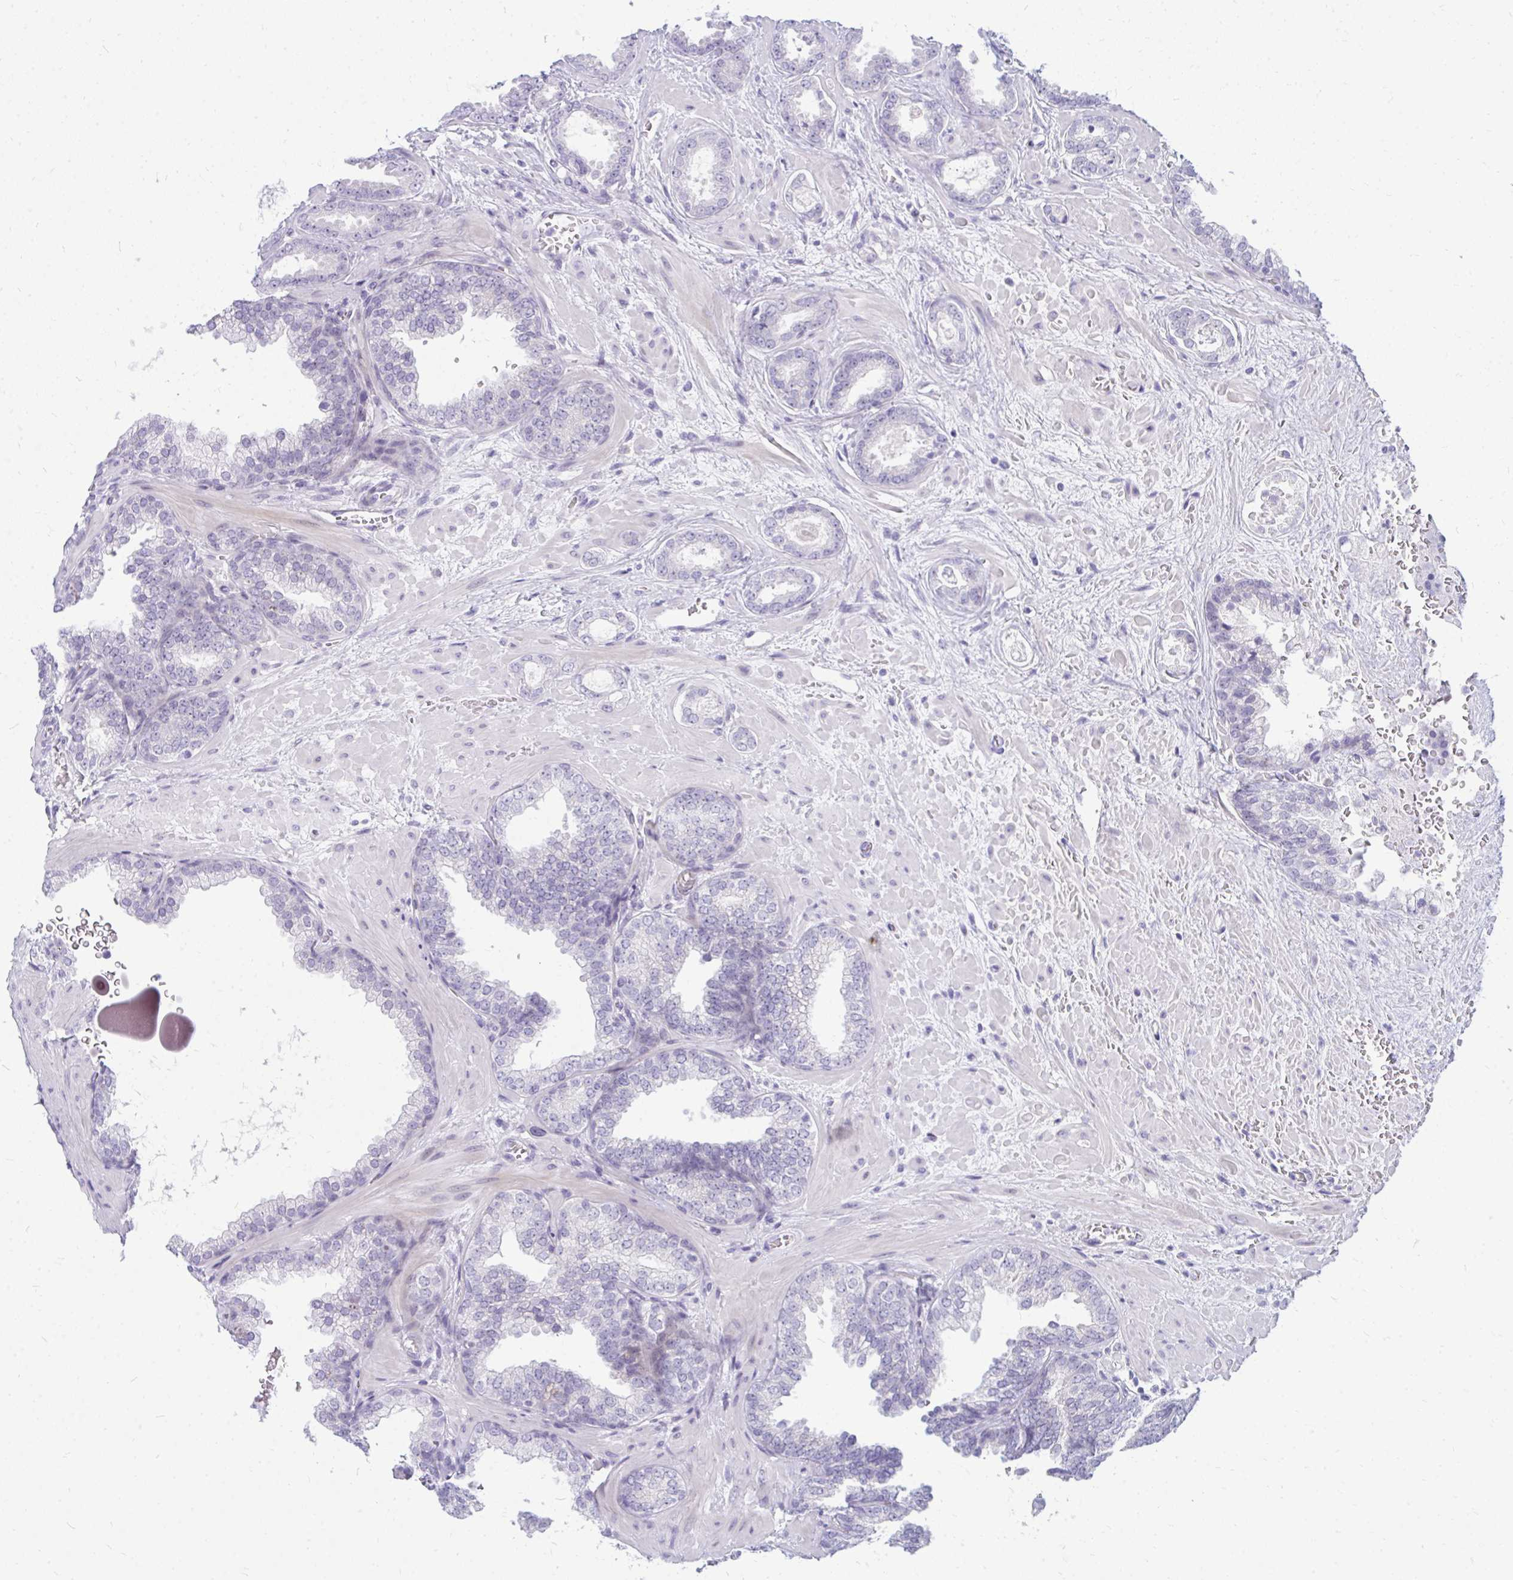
{"staining": {"intensity": "negative", "quantity": "none", "location": "none"}, "tissue": "prostate cancer", "cell_type": "Tumor cells", "image_type": "cancer", "snomed": [{"axis": "morphology", "description": "Adenocarcinoma, High grade"}, {"axis": "topography", "description": "Prostate"}], "caption": "Immunohistochemical staining of human prostate cancer exhibits no significant expression in tumor cells.", "gene": "ZSCAN25", "patient": {"sex": "male", "age": 58}}